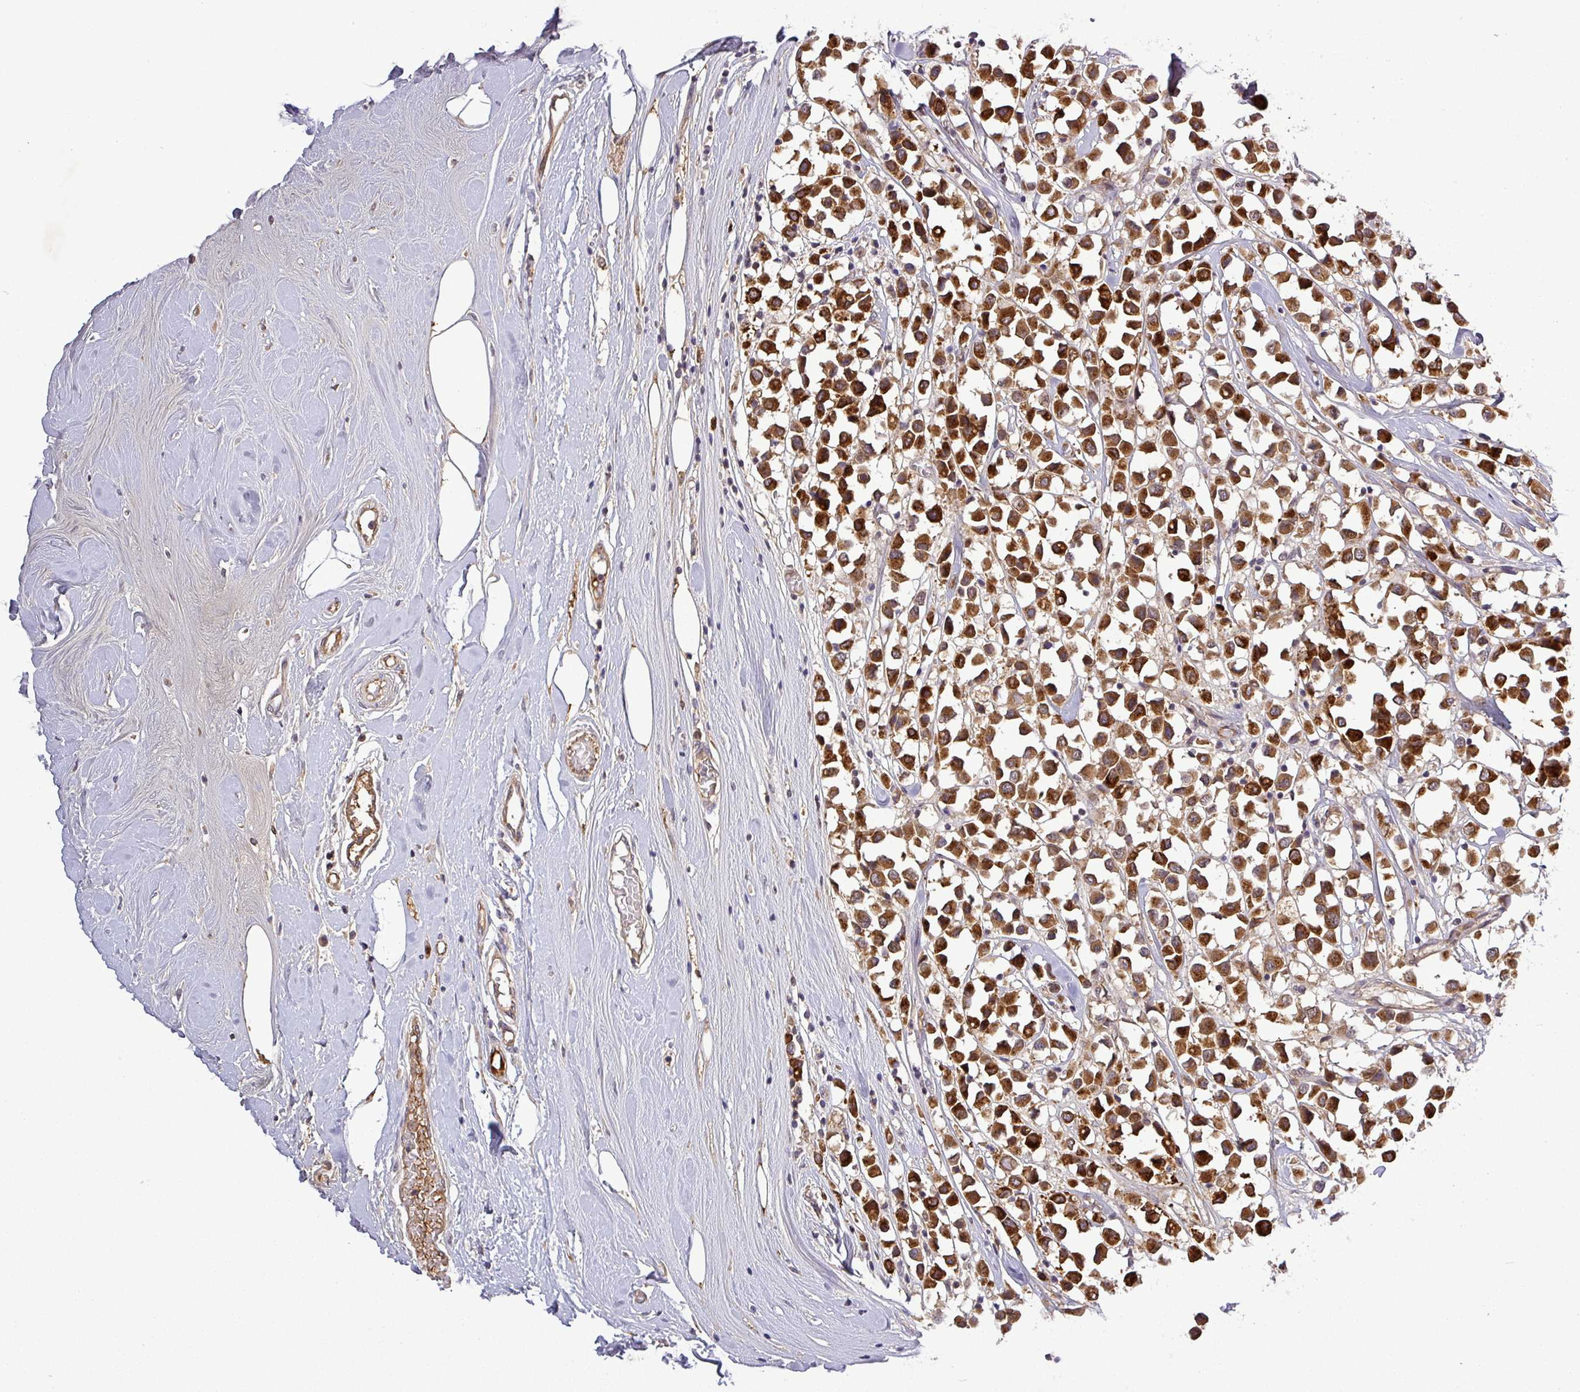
{"staining": {"intensity": "strong", "quantity": ">75%", "location": "cytoplasmic/membranous"}, "tissue": "breast cancer", "cell_type": "Tumor cells", "image_type": "cancer", "snomed": [{"axis": "morphology", "description": "Duct carcinoma"}, {"axis": "topography", "description": "Breast"}], "caption": "Immunohistochemical staining of breast cancer (infiltrating ductal carcinoma) exhibits strong cytoplasmic/membranous protein staining in about >75% of tumor cells.", "gene": "PCDH1", "patient": {"sex": "female", "age": 61}}